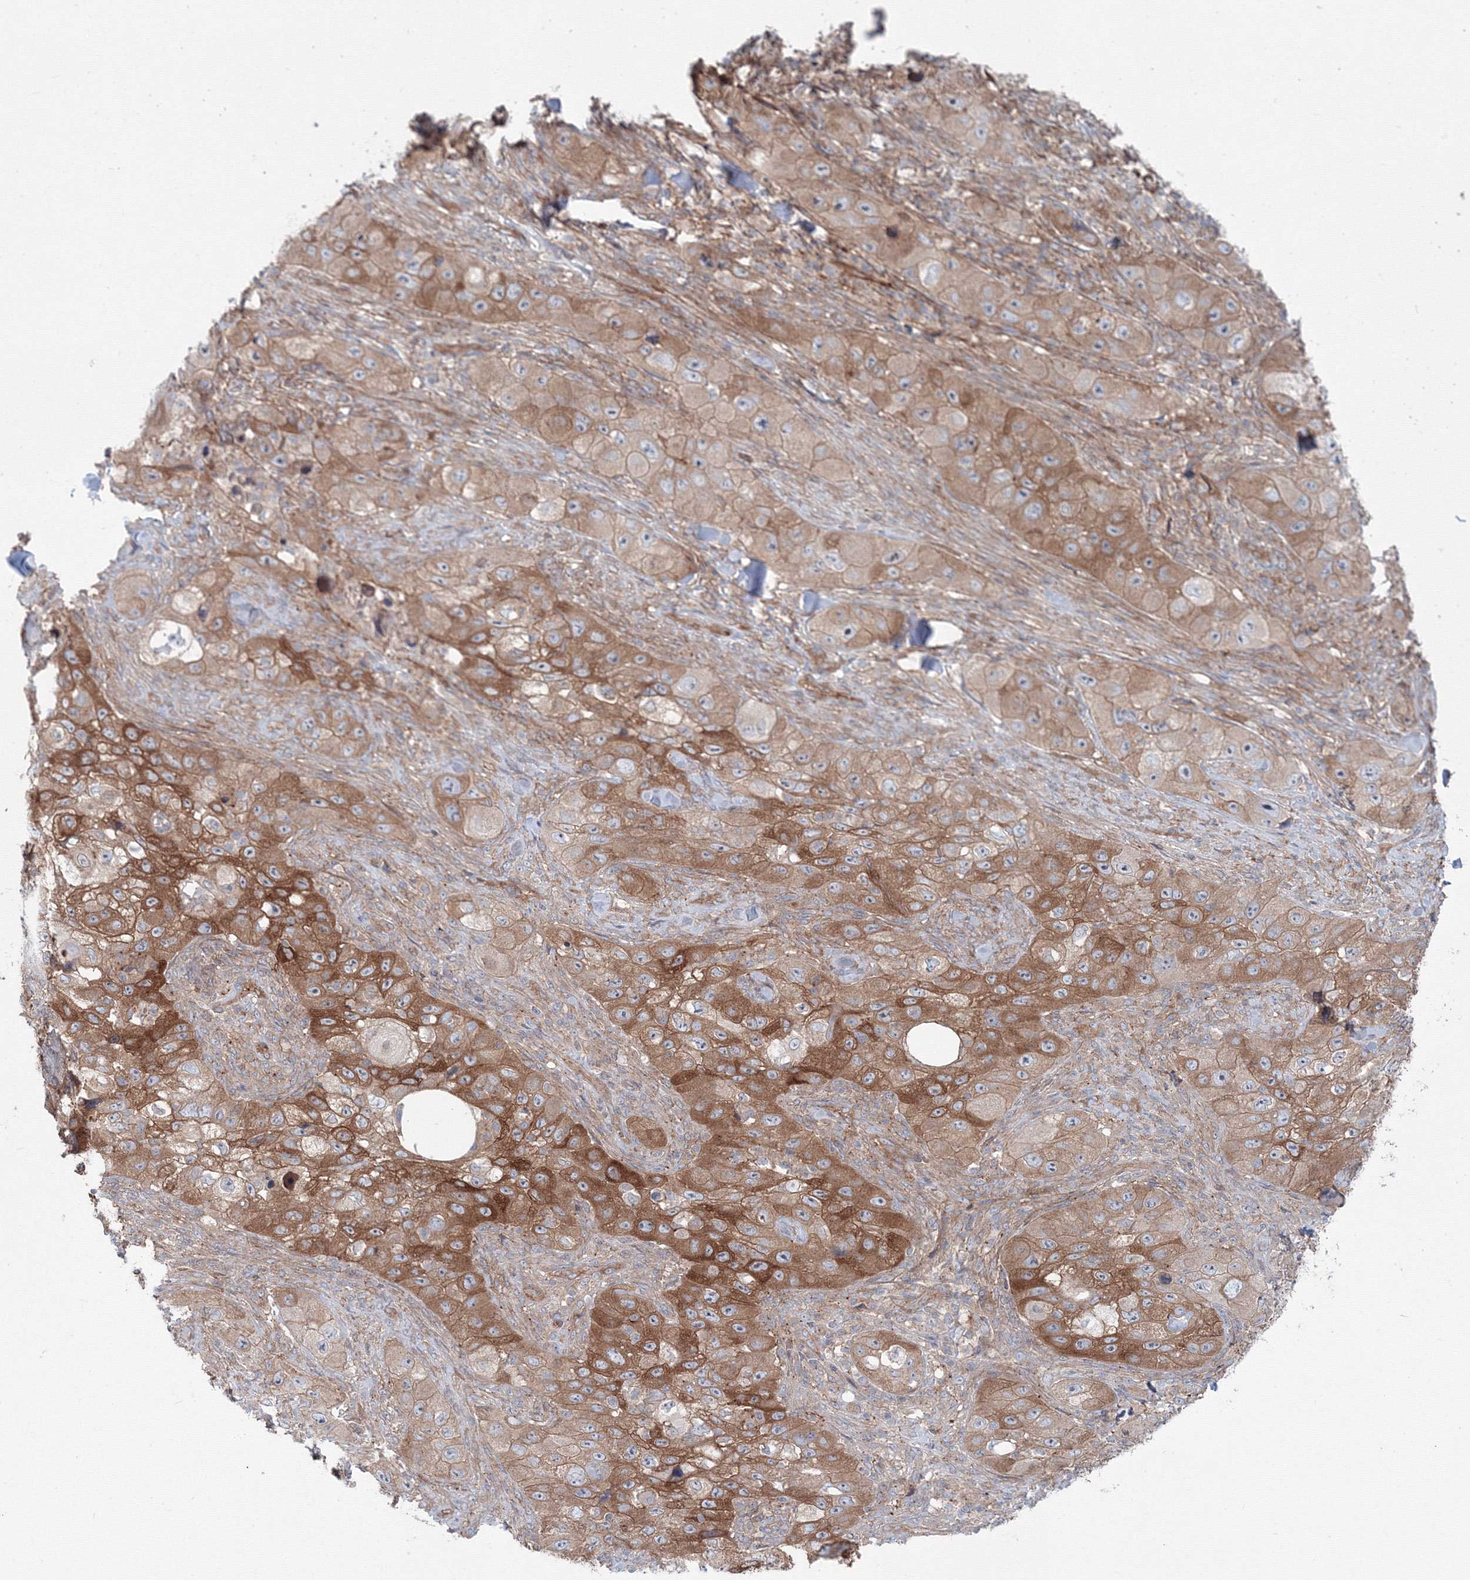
{"staining": {"intensity": "moderate", "quantity": "25%-75%", "location": "cytoplasmic/membranous"}, "tissue": "skin cancer", "cell_type": "Tumor cells", "image_type": "cancer", "snomed": [{"axis": "morphology", "description": "Squamous cell carcinoma, NOS"}, {"axis": "topography", "description": "Skin"}, {"axis": "topography", "description": "Subcutis"}], "caption": "A medium amount of moderate cytoplasmic/membranous expression is identified in about 25%-75% of tumor cells in skin cancer (squamous cell carcinoma) tissue.", "gene": "SH3PXD2A", "patient": {"sex": "male", "age": 73}}